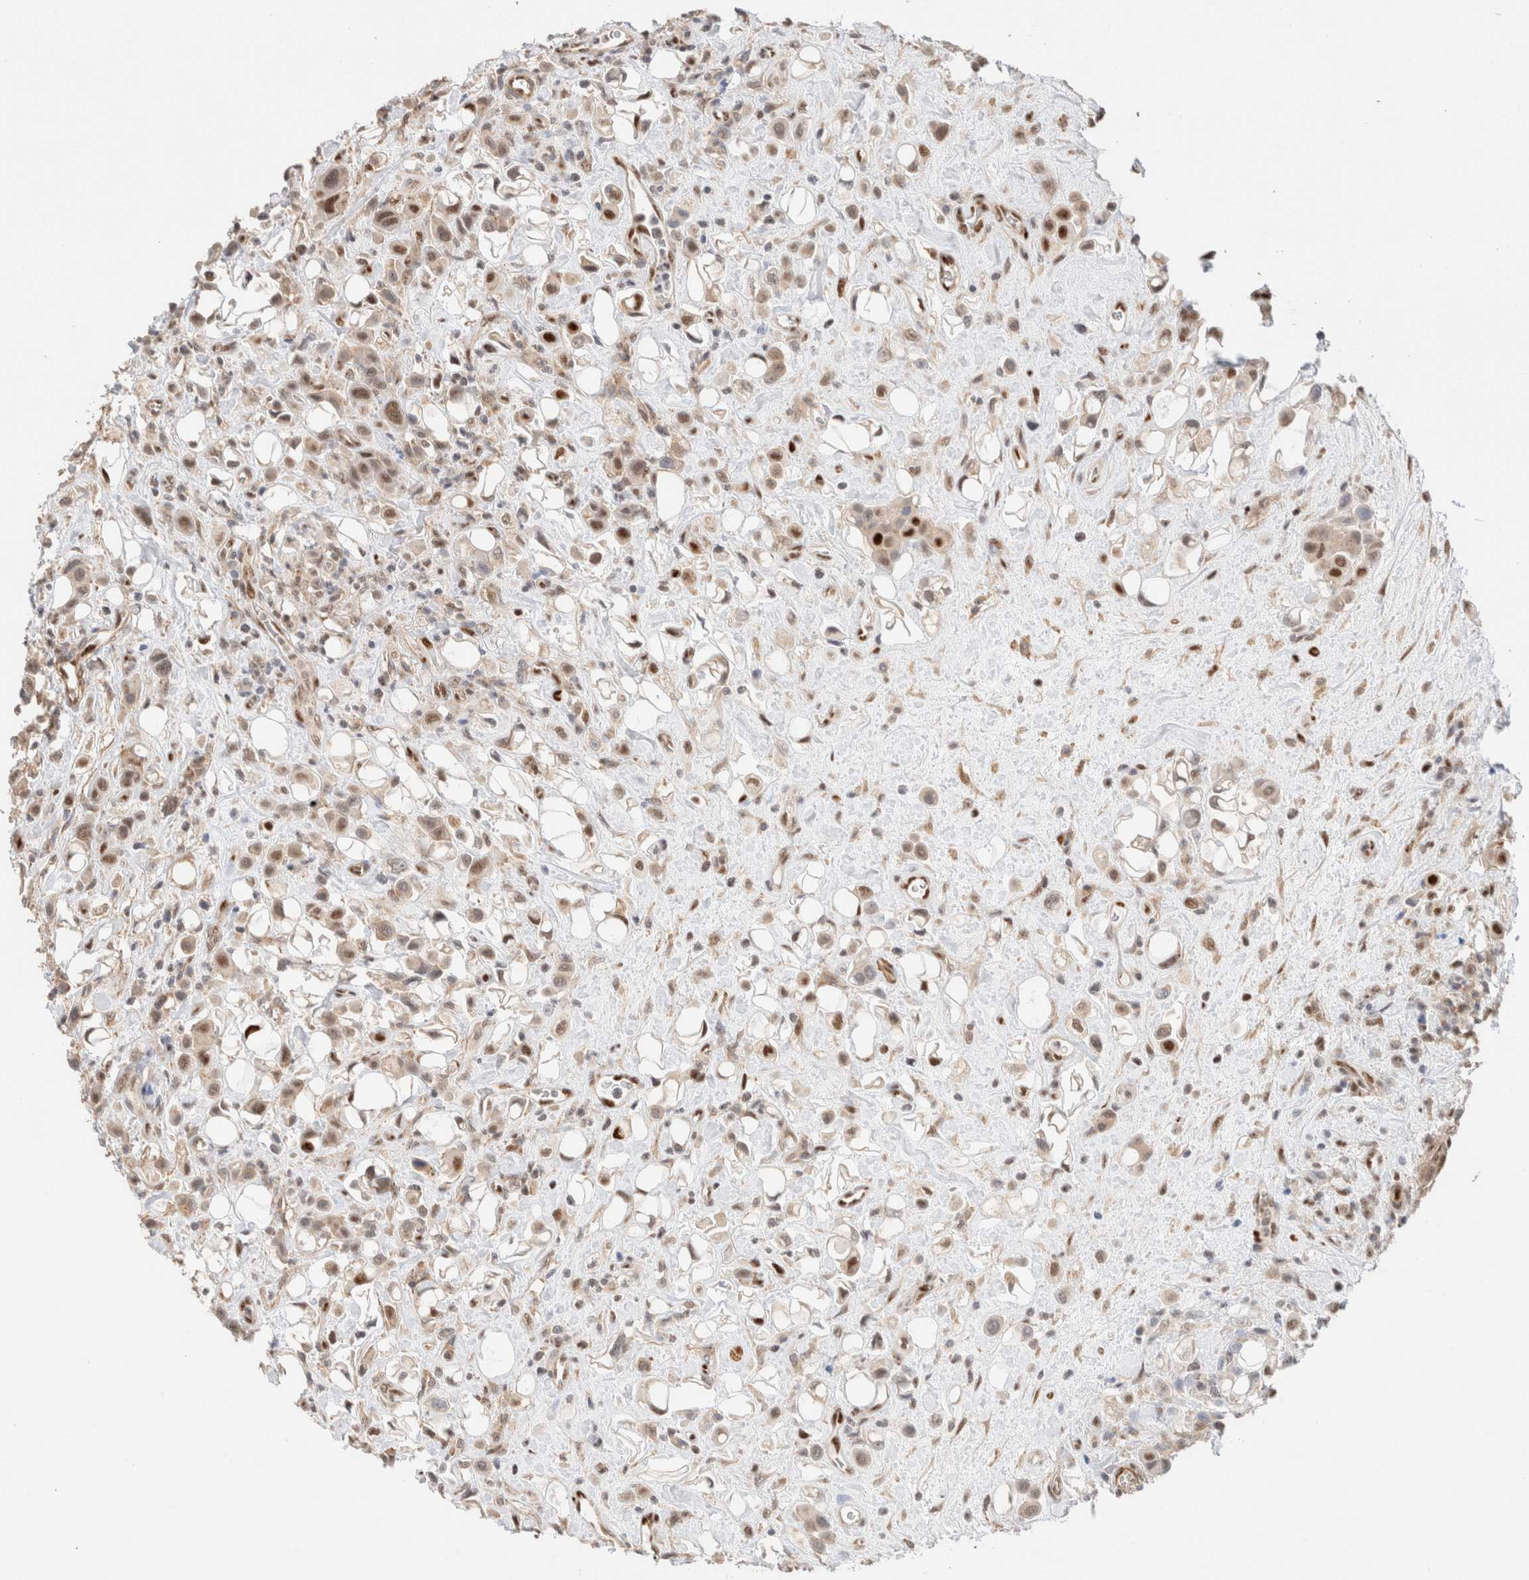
{"staining": {"intensity": "moderate", "quantity": "25%-75%", "location": "nuclear"}, "tissue": "urothelial cancer", "cell_type": "Tumor cells", "image_type": "cancer", "snomed": [{"axis": "morphology", "description": "Urothelial carcinoma, High grade"}, {"axis": "topography", "description": "Urinary bladder"}], "caption": "Brown immunohistochemical staining in urothelial cancer reveals moderate nuclear staining in about 25%-75% of tumor cells. Nuclei are stained in blue.", "gene": "ID3", "patient": {"sex": "male", "age": 50}}